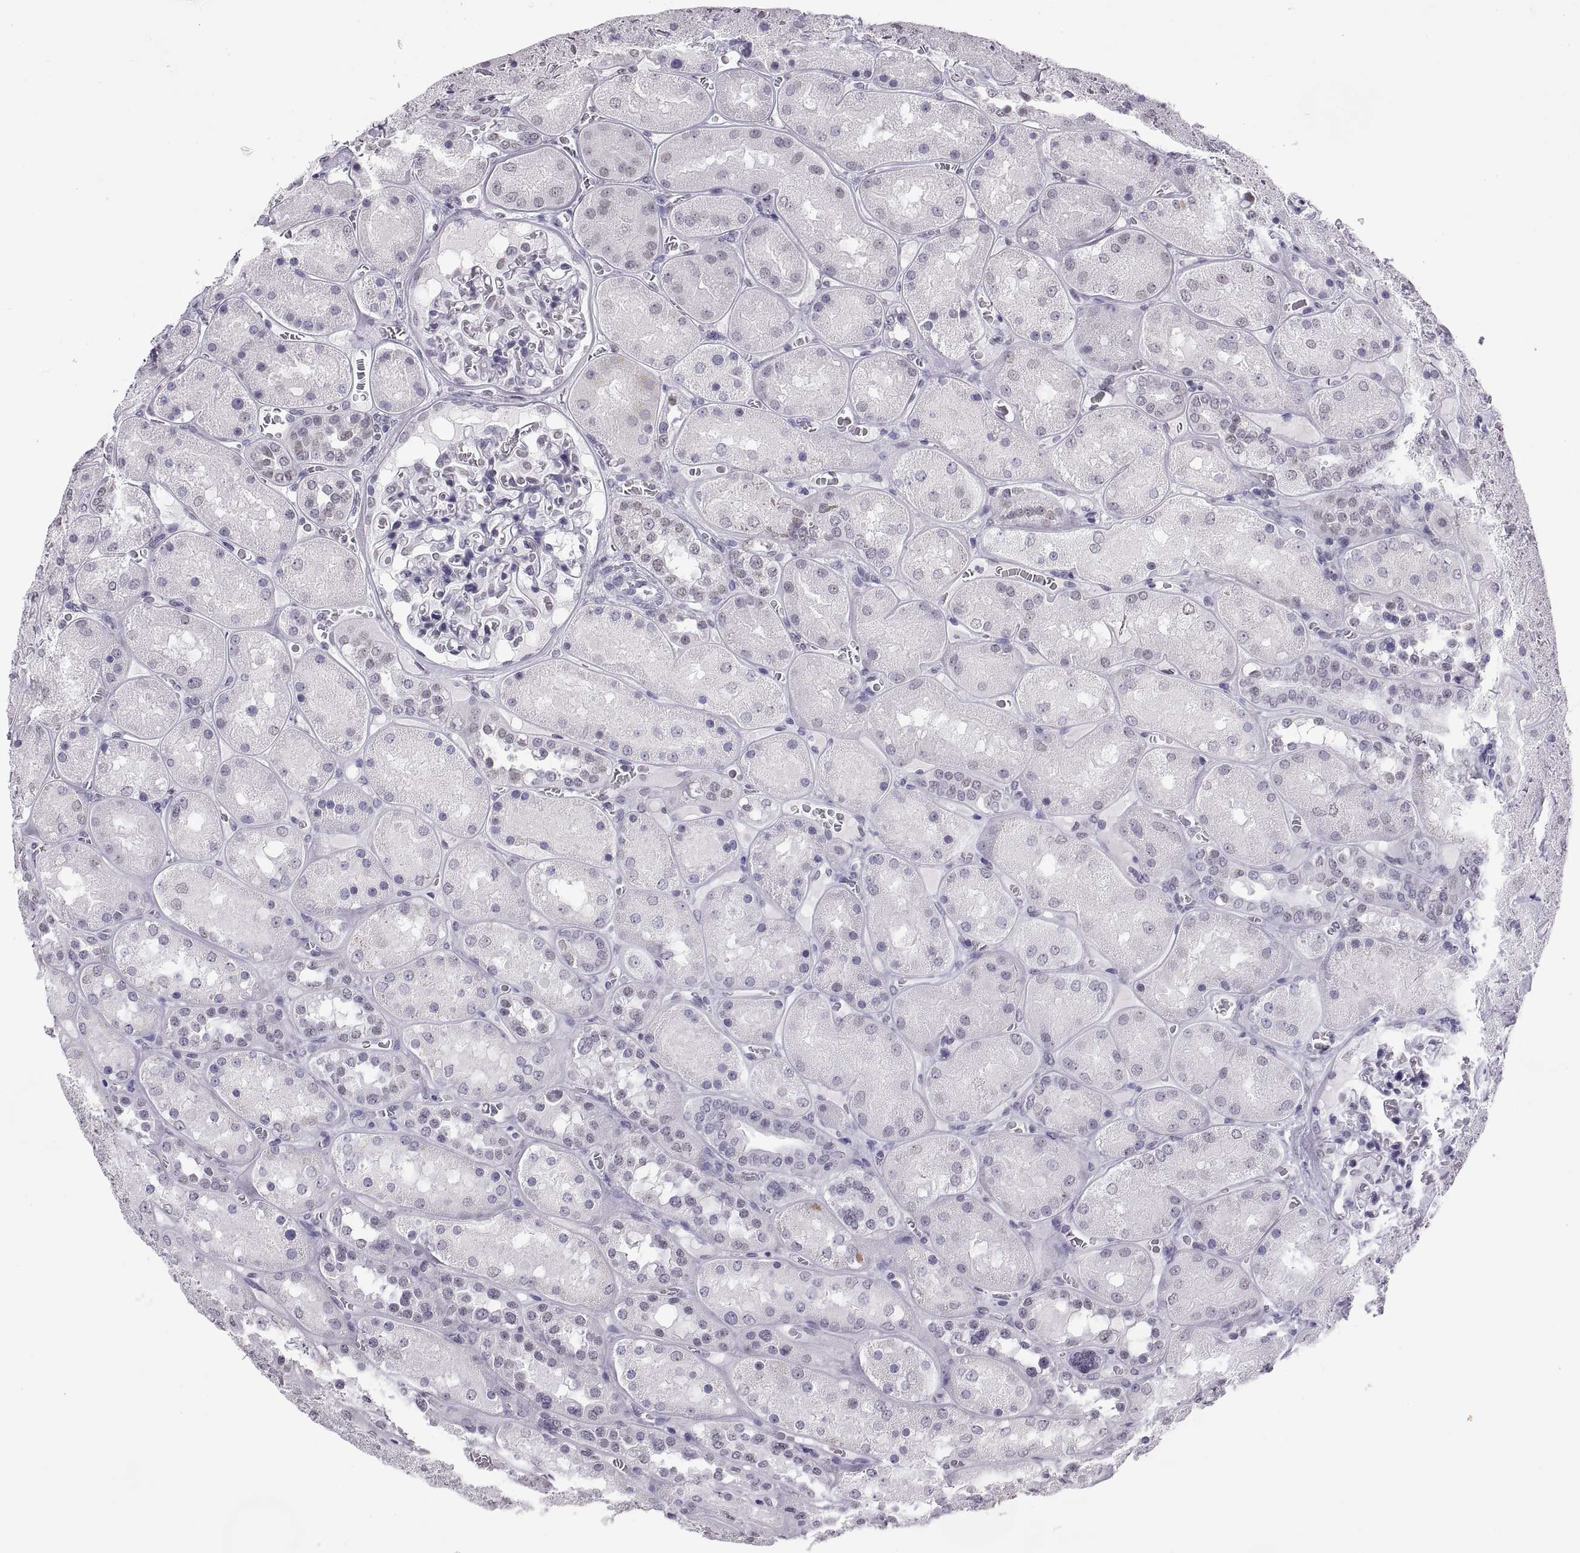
{"staining": {"intensity": "negative", "quantity": "none", "location": "none"}, "tissue": "kidney", "cell_type": "Cells in glomeruli", "image_type": "normal", "snomed": [{"axis": "morphology", "description": "Normal tissue, NOS"}, {"axis": "topography", "description": "Kidney"}], "caption": "DAB immunohistochemical staining of benign human kidney reveals no significant positivity in cells in glomeruli.", "gene": "CARTPT", "patient": {"sex": "male", "age": 73}}